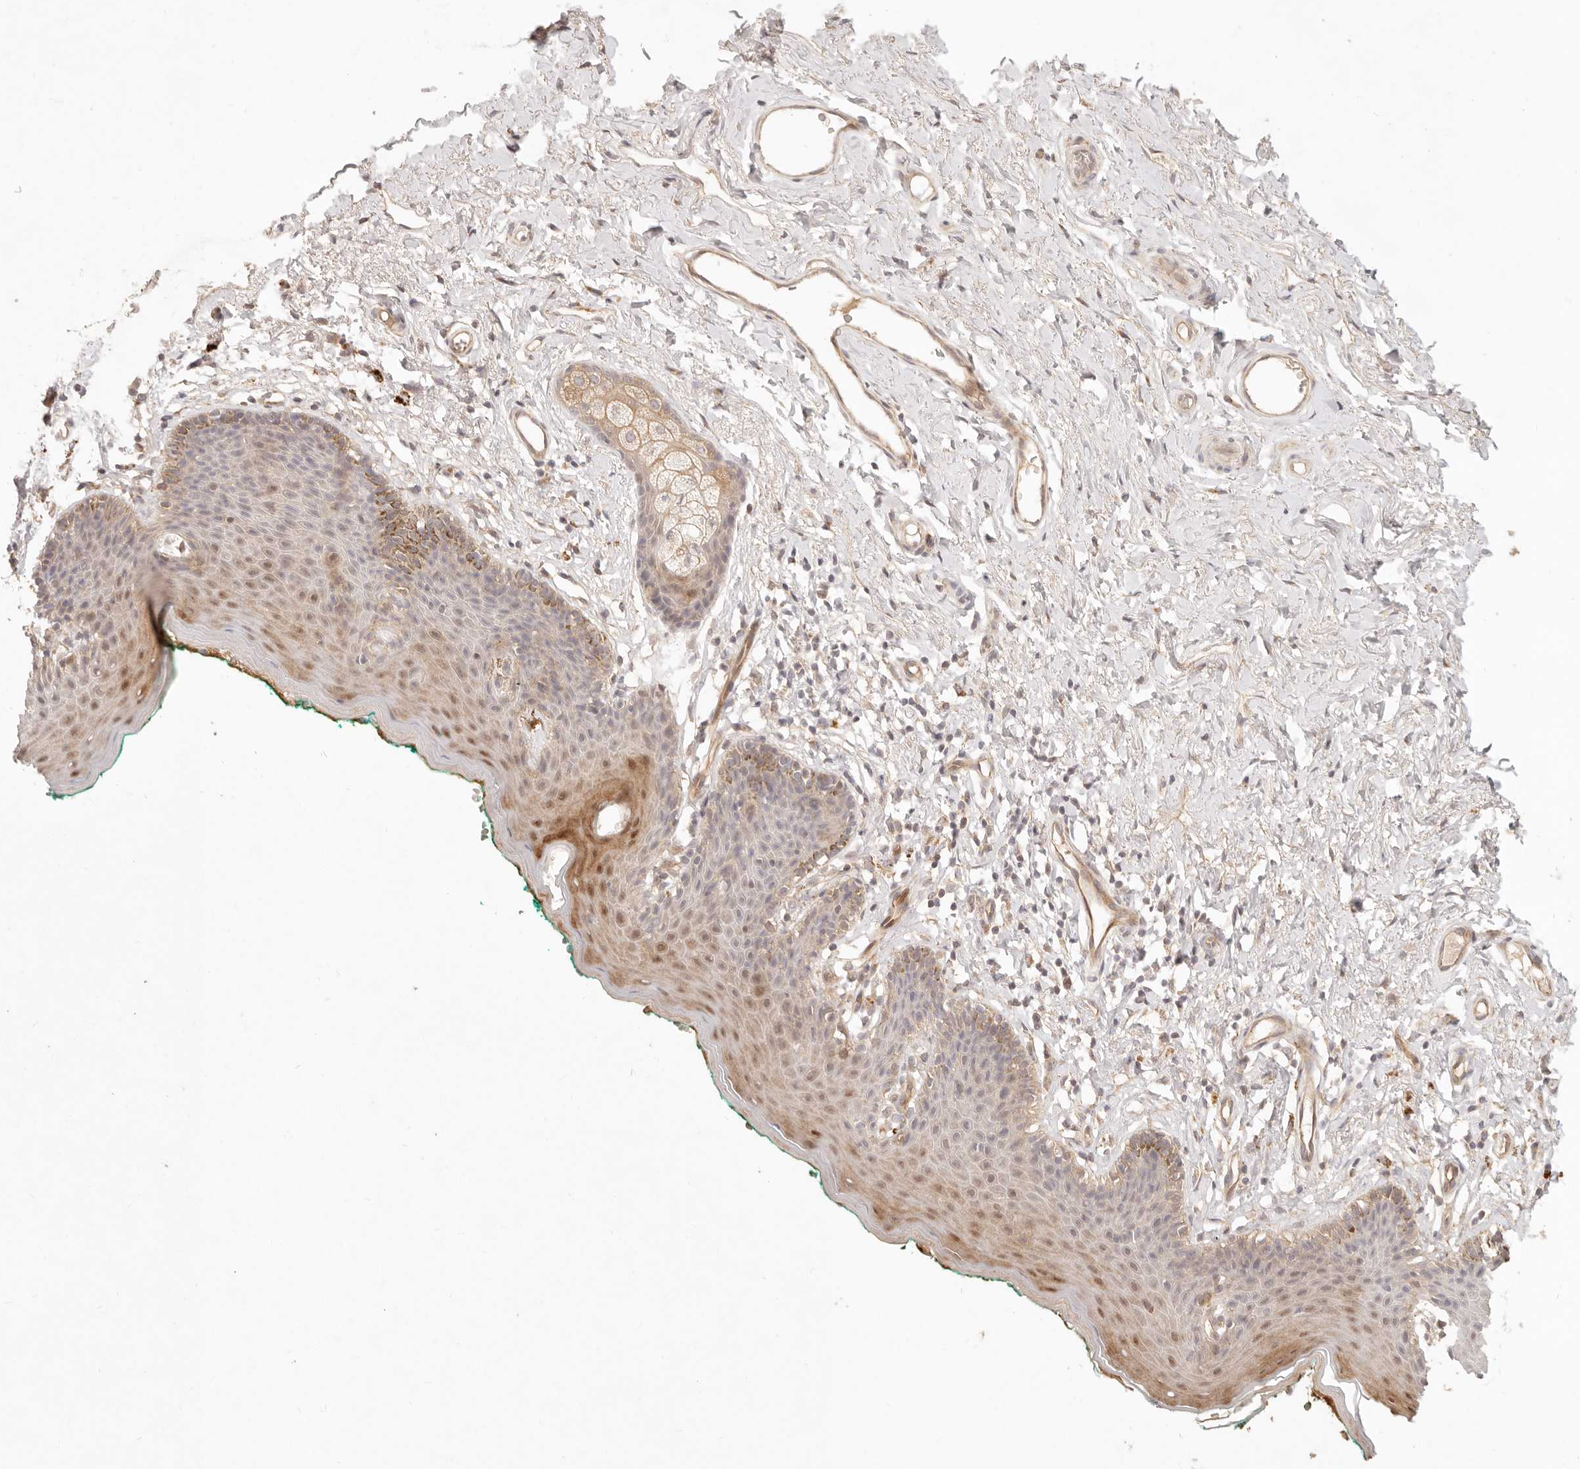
{"staining": {"intensity": "moderate", "quantity": "25%-75%", "location": "cytoplasmic/membranous,nuclear"}, "tissue": "skin", "cell_type": "Epidermal cells", "image_type": "normal", "snomed": [{"axis": "morphology", "description": "Normal tissue, NOS"}, {"axis": "topography", "description": "Vulva"}], "caption": "Immunohistochemistry (IHC) histopathology image of benign skin: human skin stained using immunohistochemistry (IHC) shows medium levels of moderate protein expression localized specifically in the cytoplasmic/membranous,nuclear of epidermal cells, appearing as a cytoplasmic/membranous,nuclear brown color.", "gene": "PPP1R3B", "patient": {"sex": "female", "age": 66}}